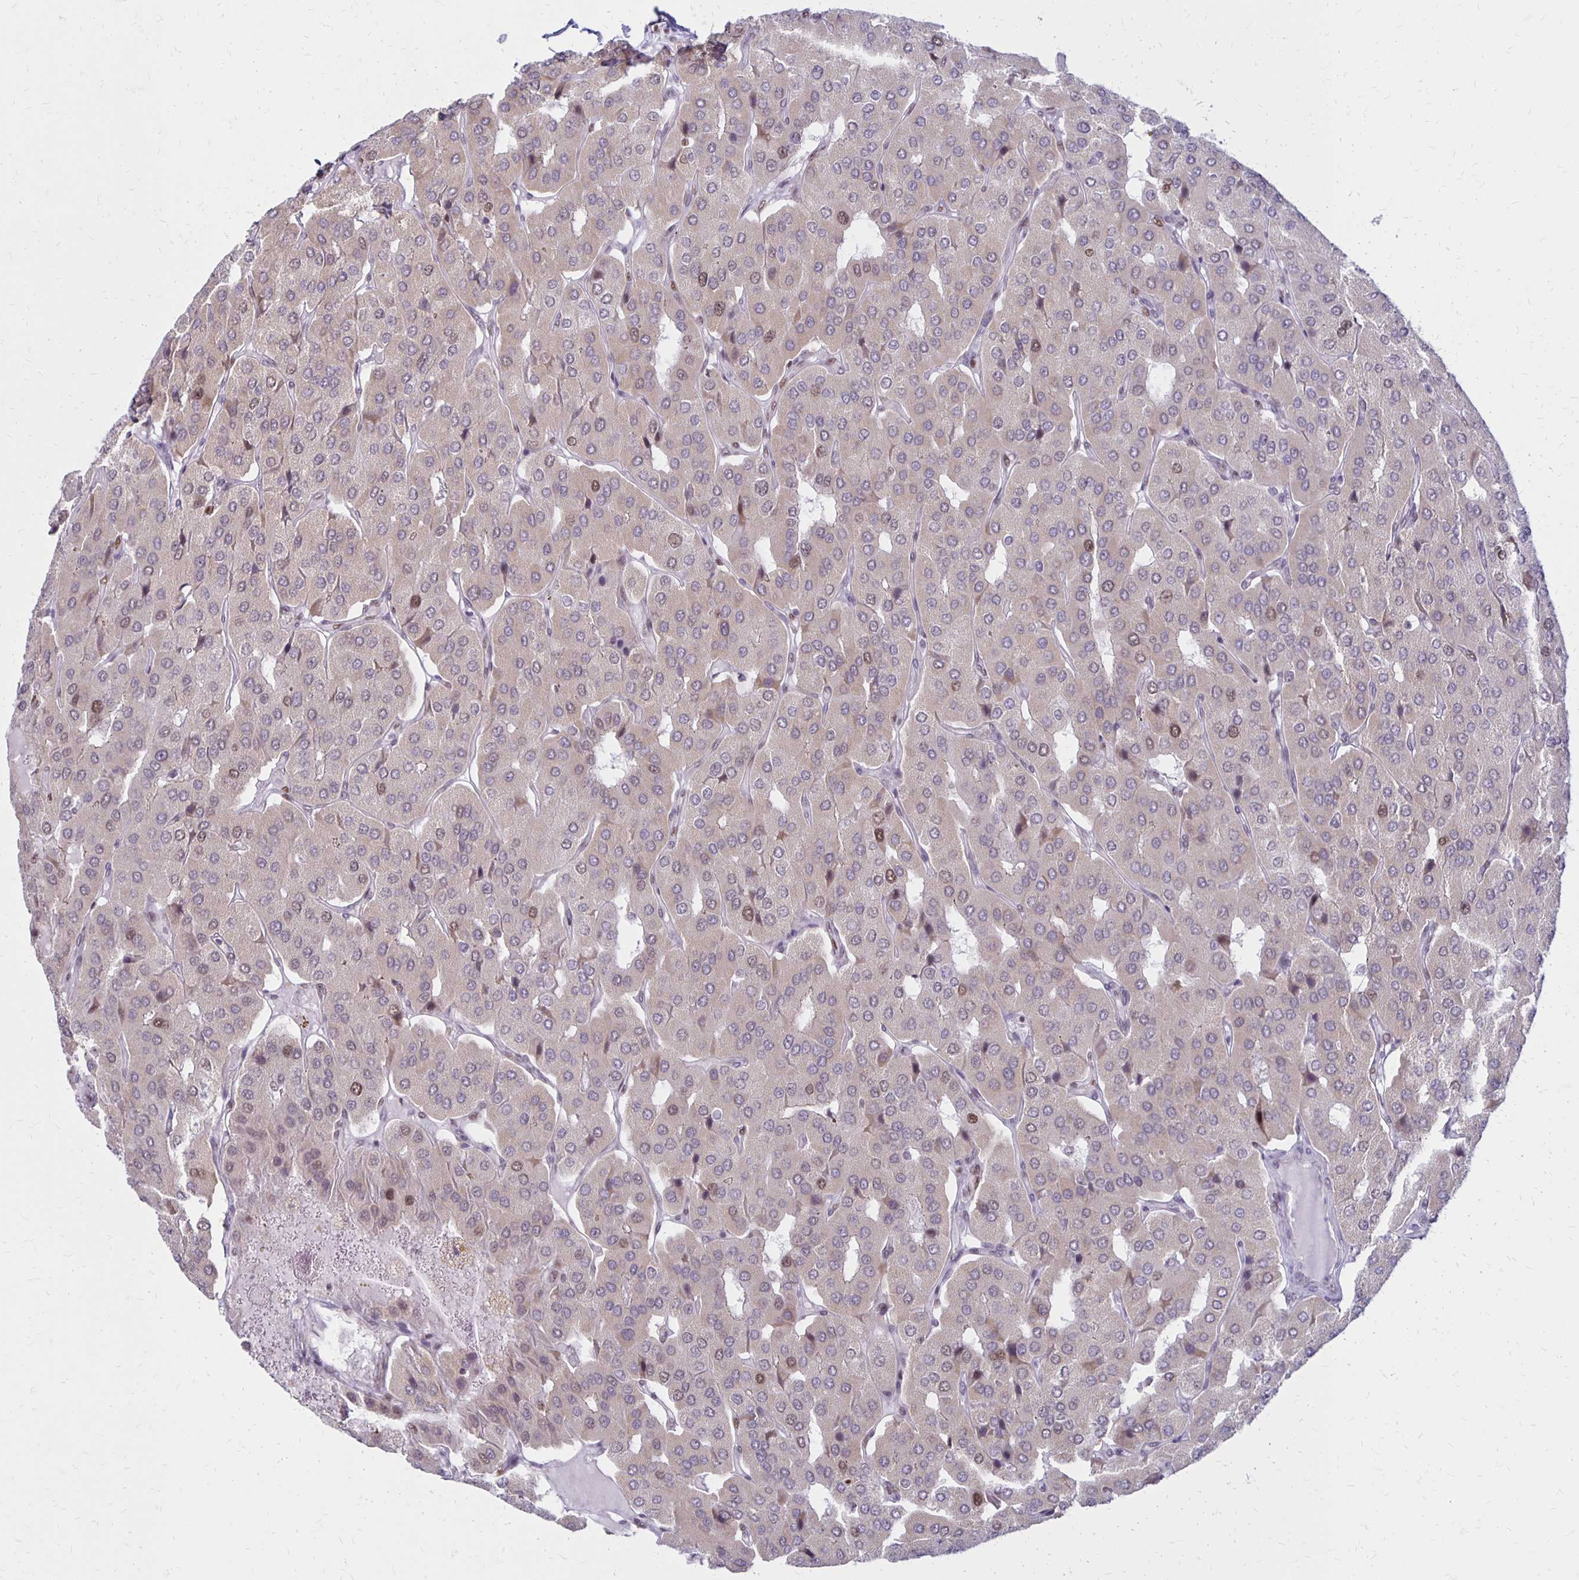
{"staining": {"intensity": "moderate", "quantity": "<25%", "location": "nuclear"}, "tissue": "parathyroid gland", "cell_type": "Glandular cells", "image_type": "normal", "snomed": [{"axis": "morphology", "description": "Normal tissue, NOS"}, {"axis": "morphology", "description": "Adenoma, NOS"}, {"axis": "topography", "description": "Parathyroid gland"}], "caption": "This is an image of immunohistochemistry staining of benign parathyroid gland, which shows moderate expression in the nuclear of glandular cells.", "gene": "DDB2", "patient": {"sex": "female", "age": 86}}